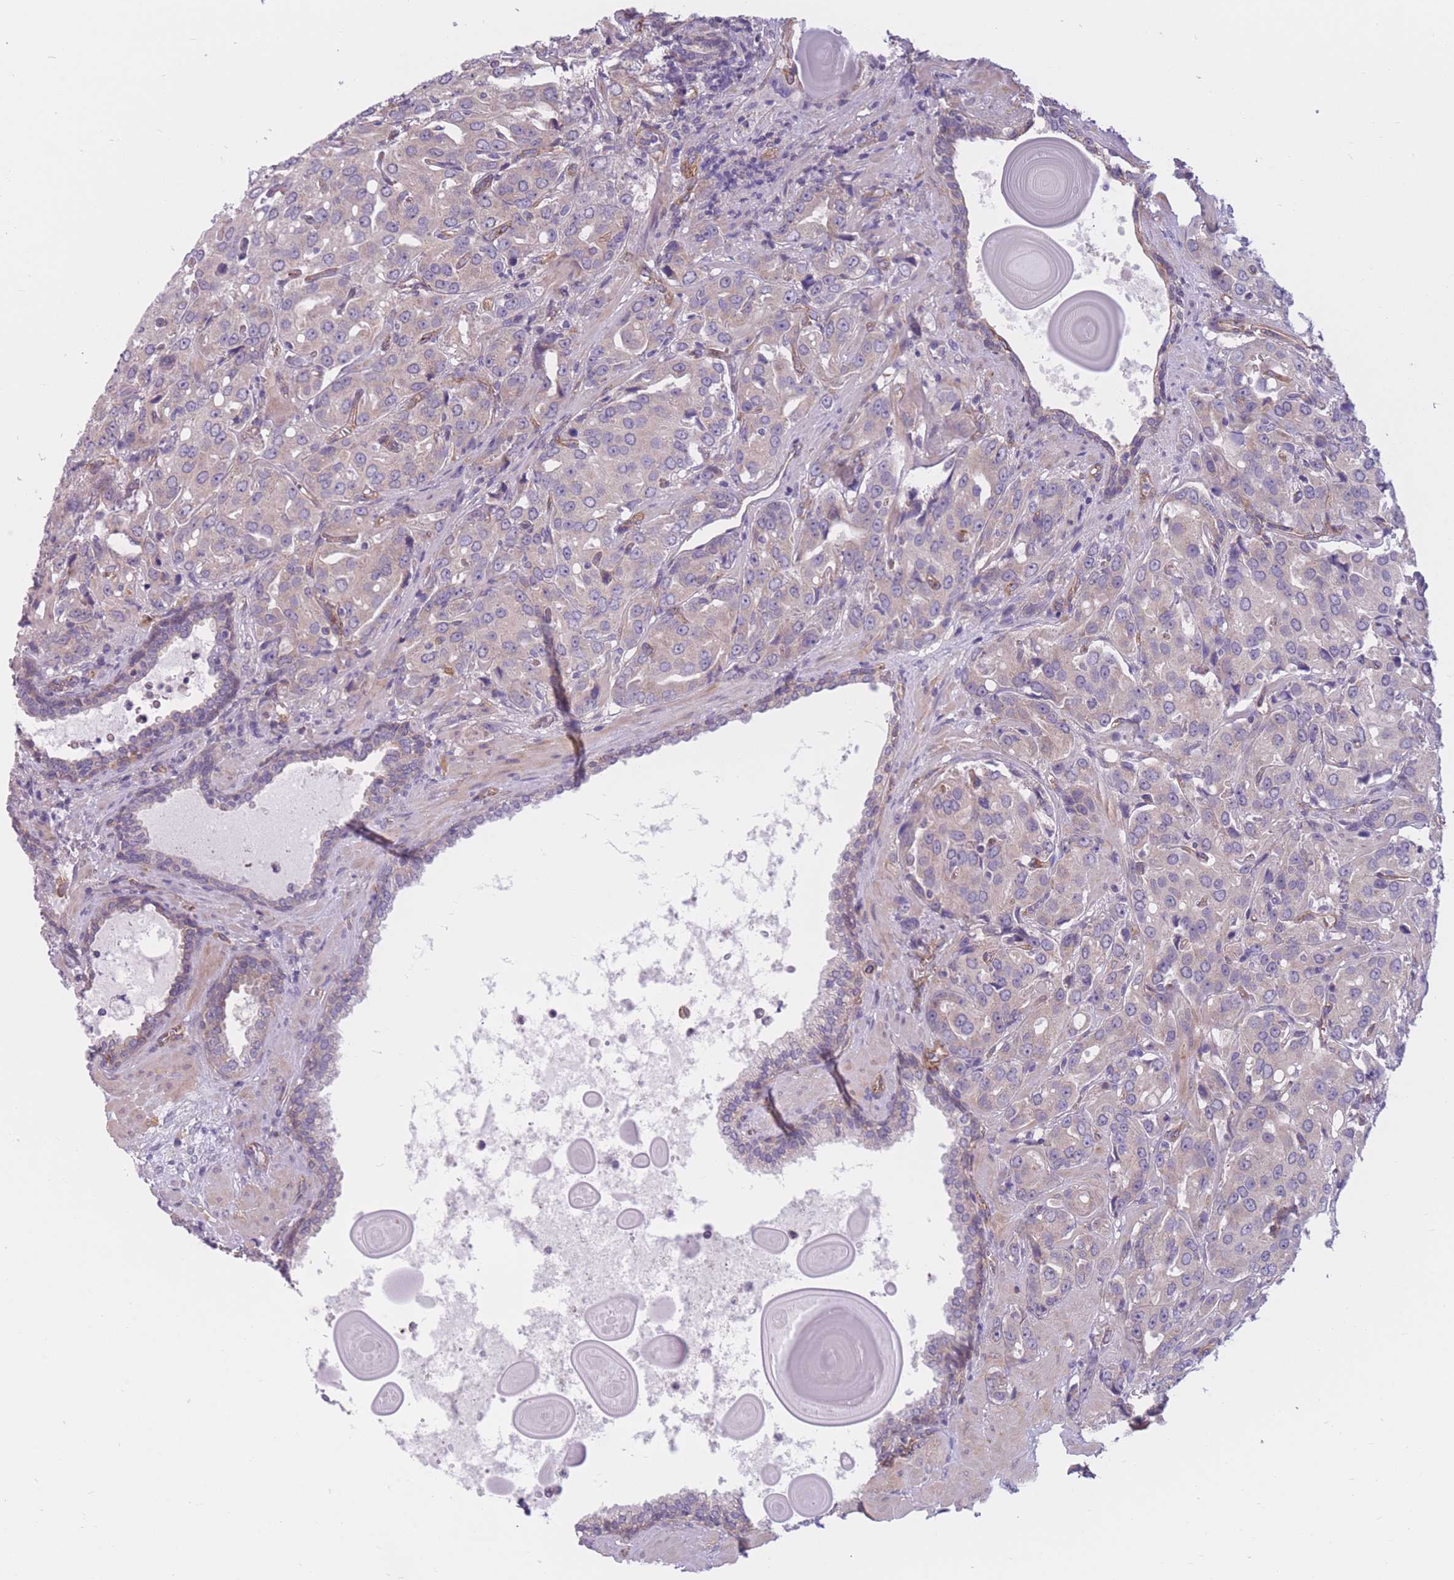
{"staining": {"intensity": "moderate", "quantity": "25%-75%", "location": "cytoplasmic/membranous"}, "tissue": "prostate cancer", "cell_type": "Tumor cells", "image_type": "cancer", "snomed": [{"axis": "morphology", "description": "Adenocarcinoma, High grade"}, {"axis": "topography", "description": "Prostate"}], "caption": "Protein expression analysis of prostate adenocarcinoma (high-grade) displays moderate cytoplasmic/membranous expression in approximately 25%-75% of tumor cells.", "gene": "SERPINB3", "patient": {"sex": "male", "age": 68}}